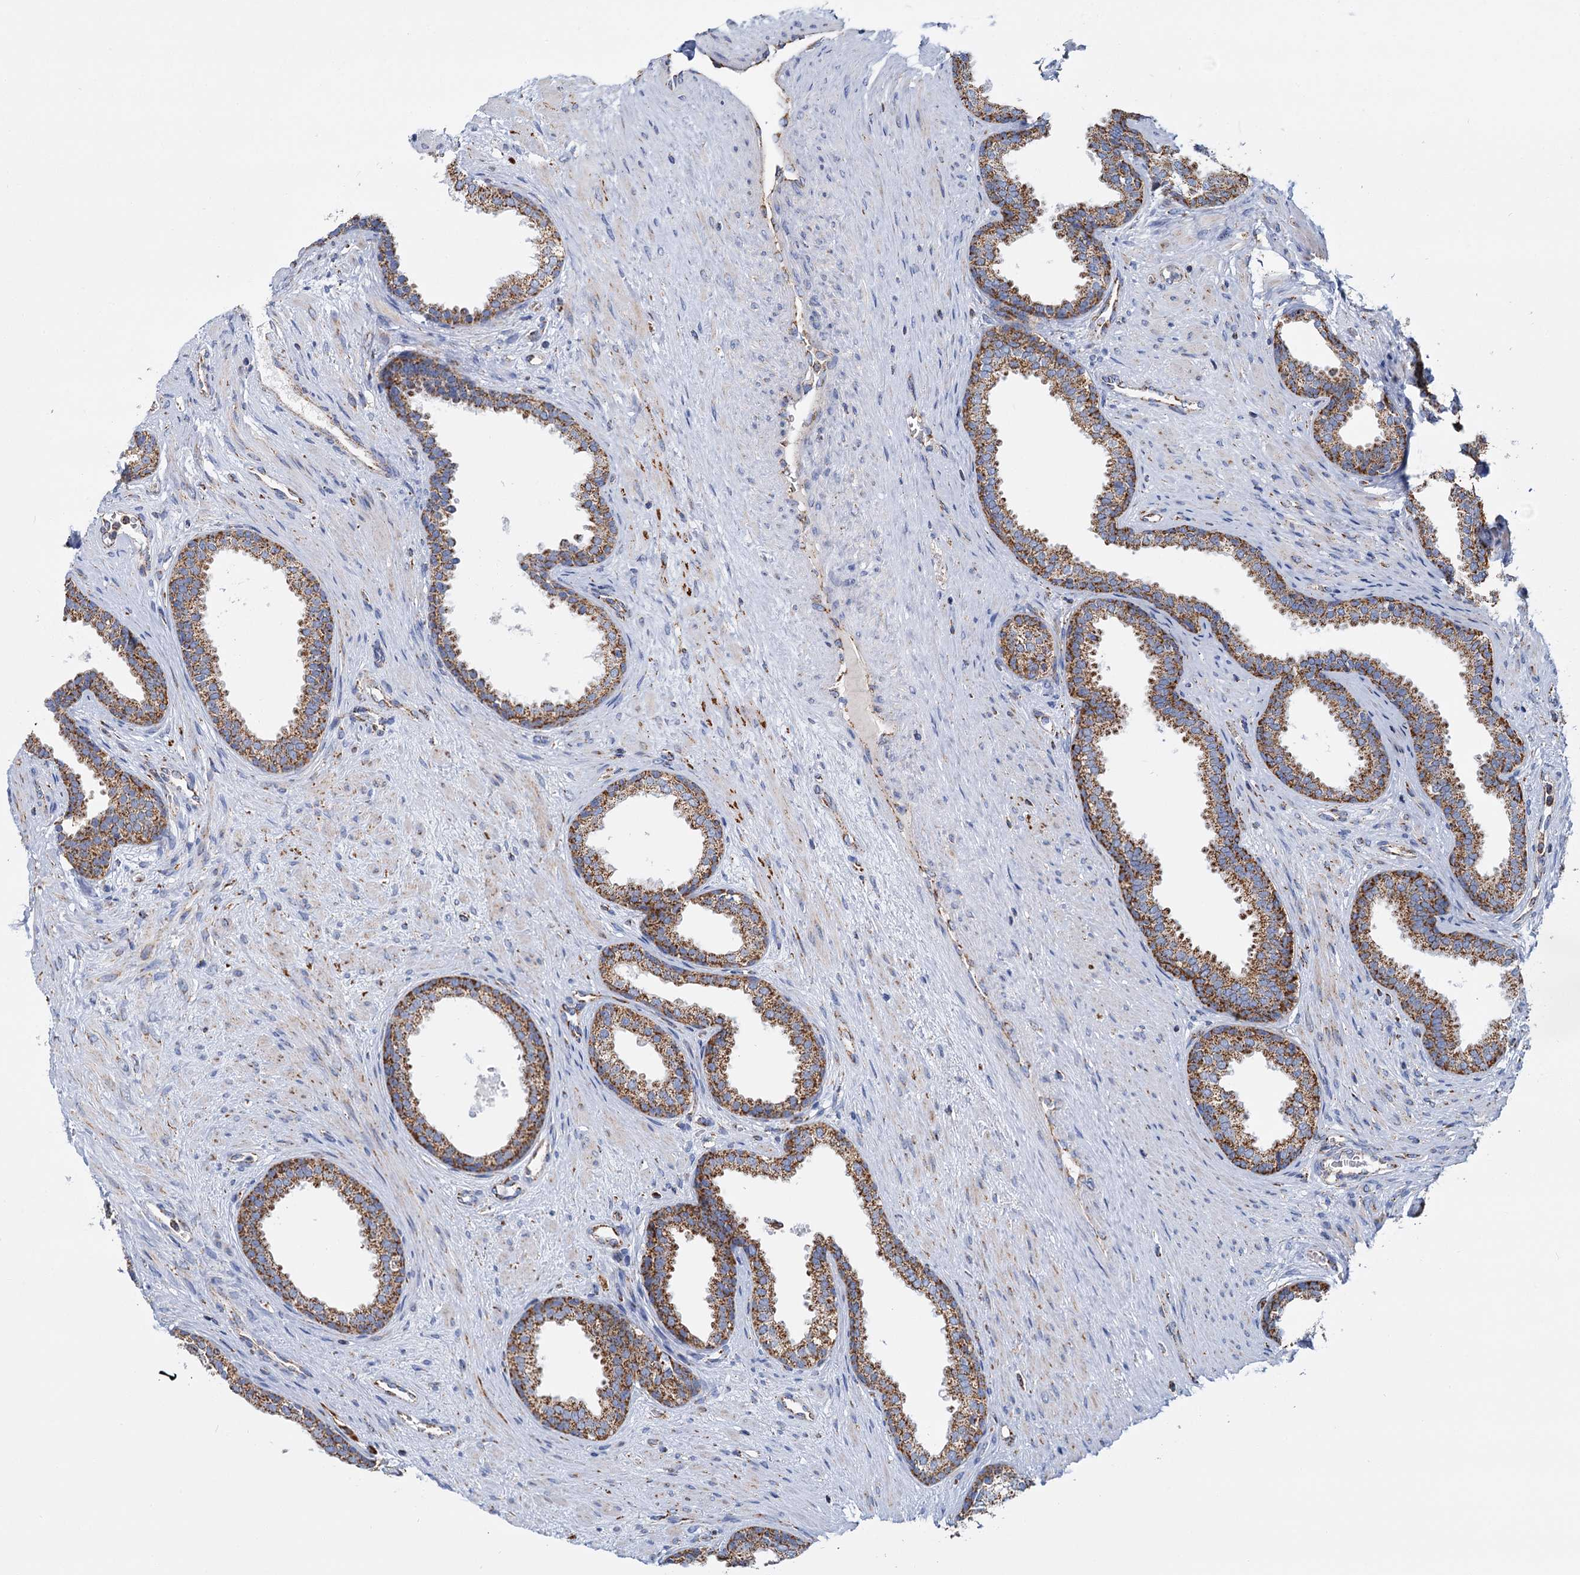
{"staining": {"intensity": "moderate", "quantity": ">75%", "location": "cytoplasmic/membranous"}, "tissue": "prostate", "cell_type": "Glandular cells", "image_type": "normal", "snomed": [{"axis": "morphology", "description": "Normal tissue, NOS"}, {"axis": "topography", "description": "Prostate"}], "caption": "Protein expression by immunohistochemistry exhibits moderate cytoplasmic/membranous staining in about >75% of glandular cells in benign prostate.", "gene": "CCP110", "patient": {"sex": "male", "age": 76}}